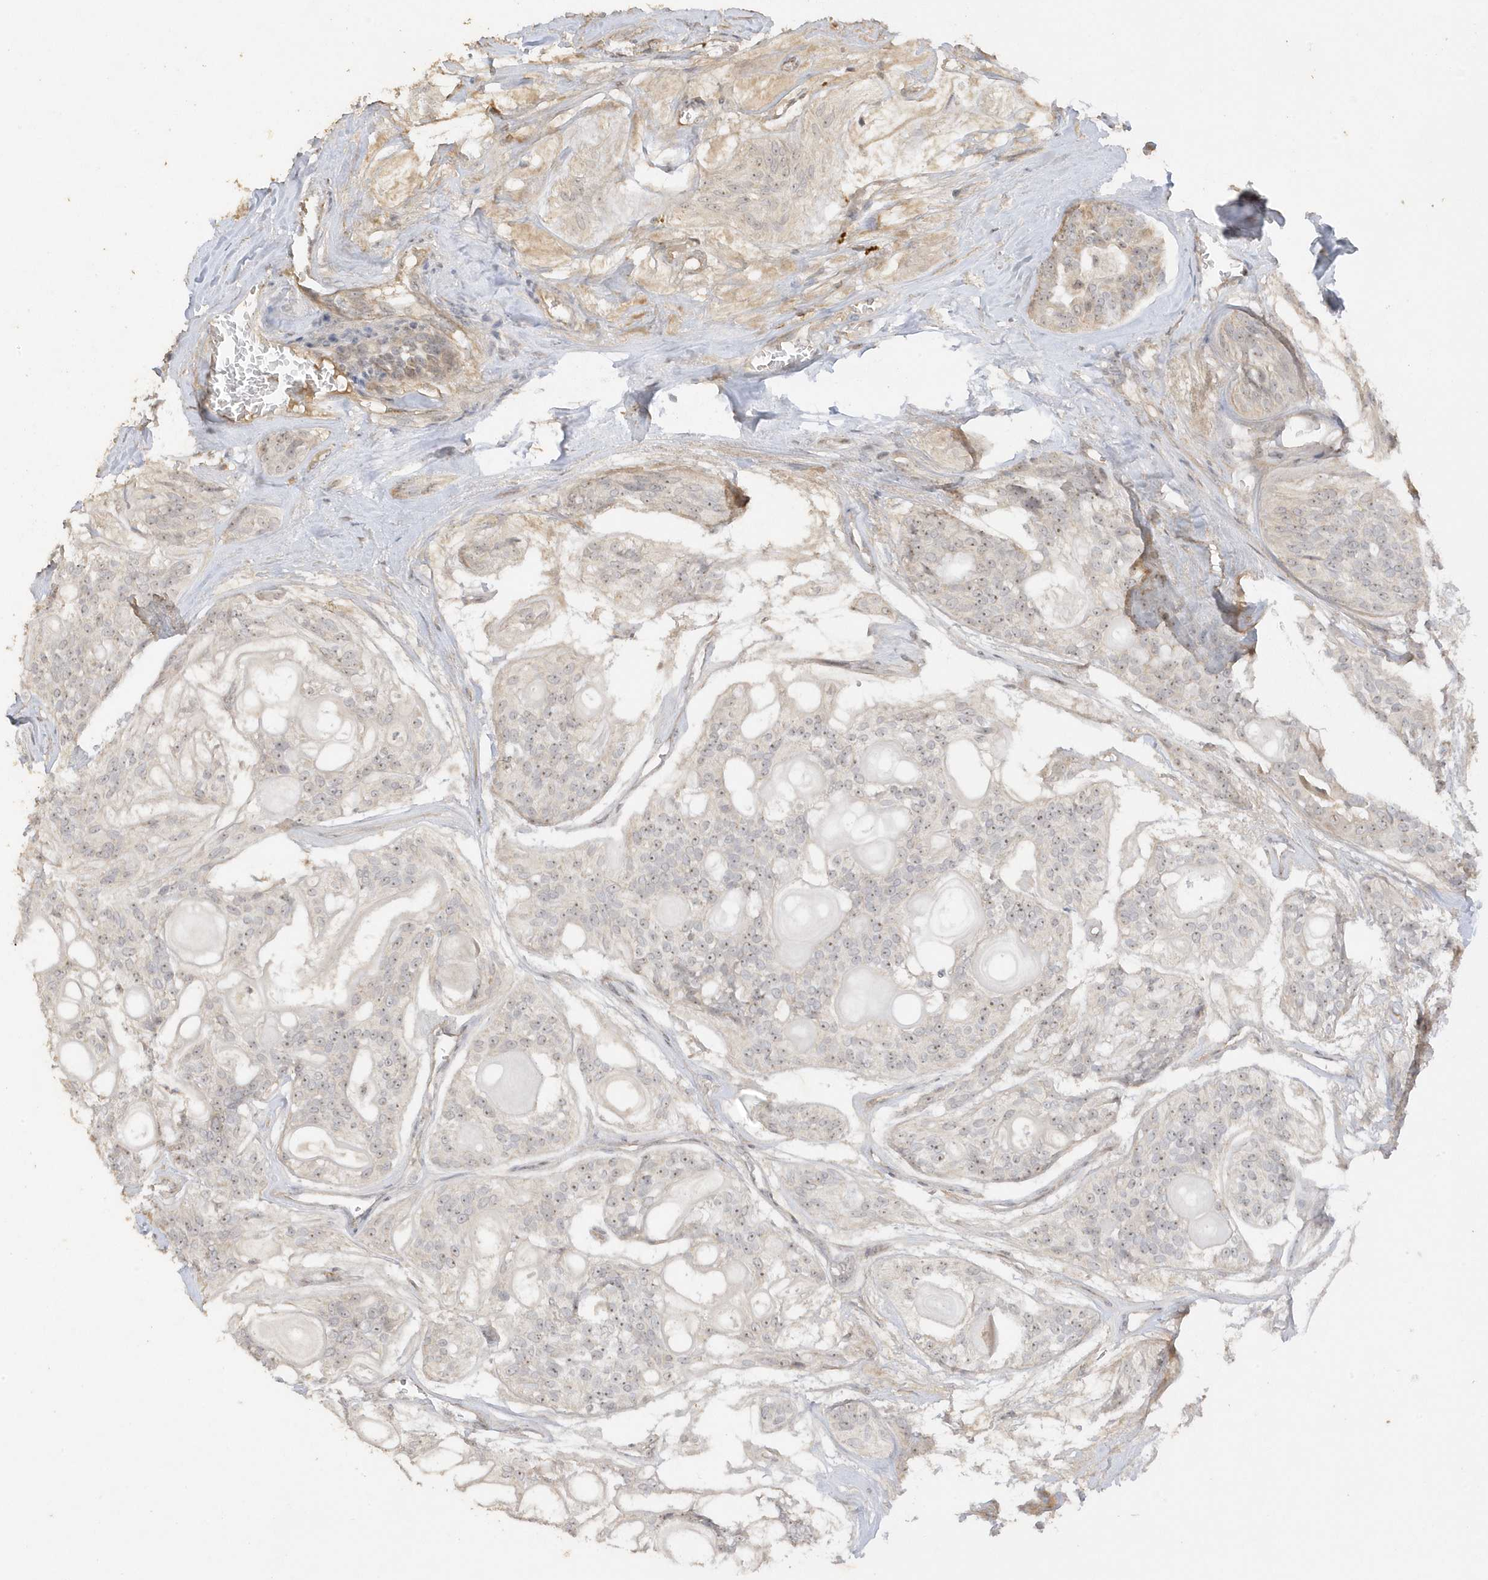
{"staining": {"intensity": "weak", "quantity": "25%-75%", "location": "nuclear"}, "tissue": "head and neck cancer", "cell_type": "Tumor cells", "image_type": "cancer", "snomed": [{"axis": "morphology", "description": "Adenocarcinoma, NOS"}, {"axis": "topography", "description": "Head-Neck"}], "caption": "Head and neck adenocarcinoma stained with DAB (3,3'-diaminobenzidine) immunohistochemistry reveals low levels of weak nuclear expression in approximately 25%-75% of tumor cells.", "gene": "DDX18", "patient": {"sex": "male", "age": 66}}